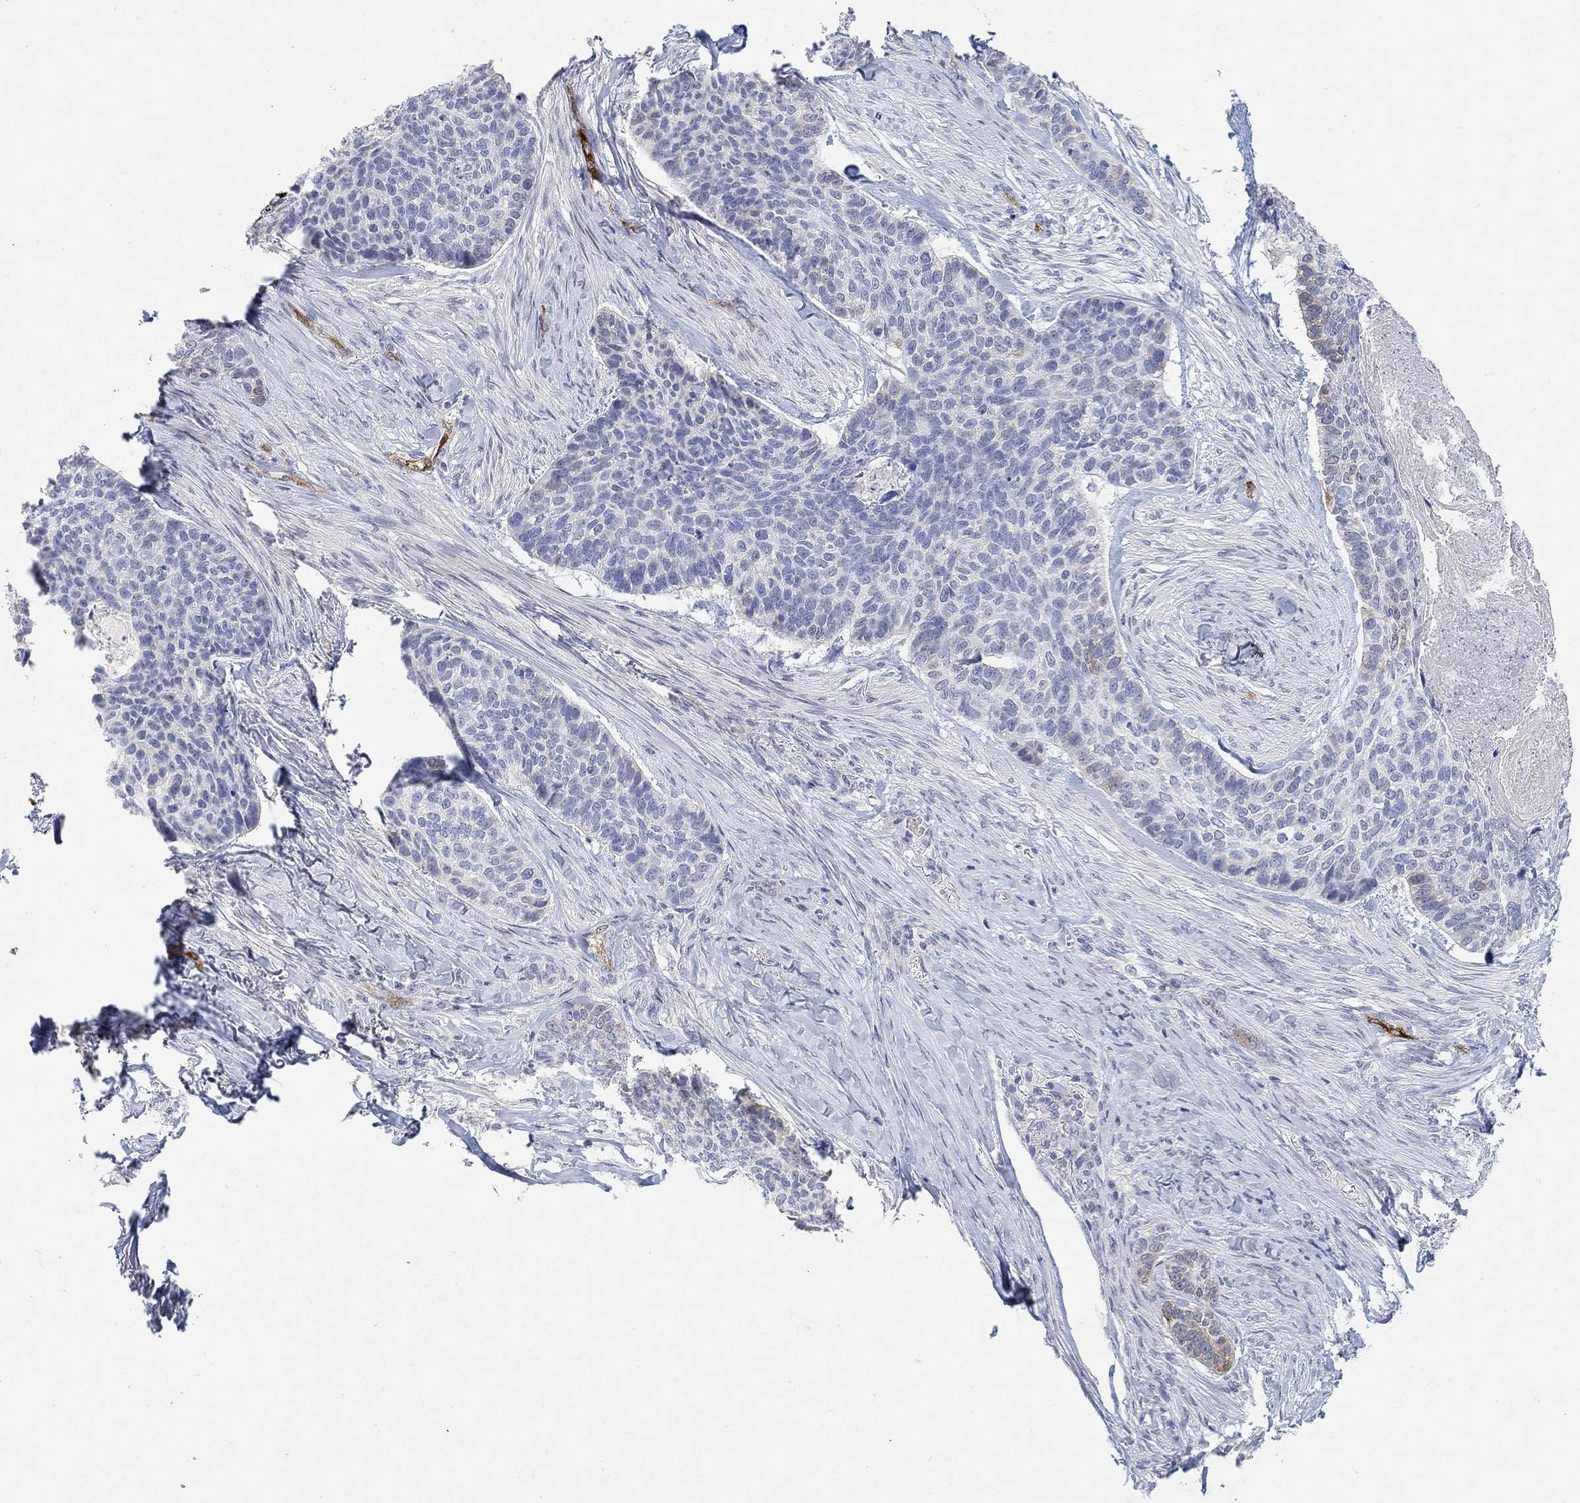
{"staining": {"intensity": "moderate", "quantity": "<25%", "location": "cytoplasmic/membranous"}, "tissue": "skin cancer", "cell_type": "Tumor cells", "image_type": "cancer", "snomed": [{"axis": "morphology", "description": "Basal cell carcinoma"}, {"axis": "topography", "description": "Skin"}], "caption": "There is low levels of moderate cytoplasmic/membranous positivity in tumor cells of skin cancer, as demonstrated by immunohistochemical staining (brown color).", "gene": "VAT1L", "patient": {"sex": "female", "age": 69}}